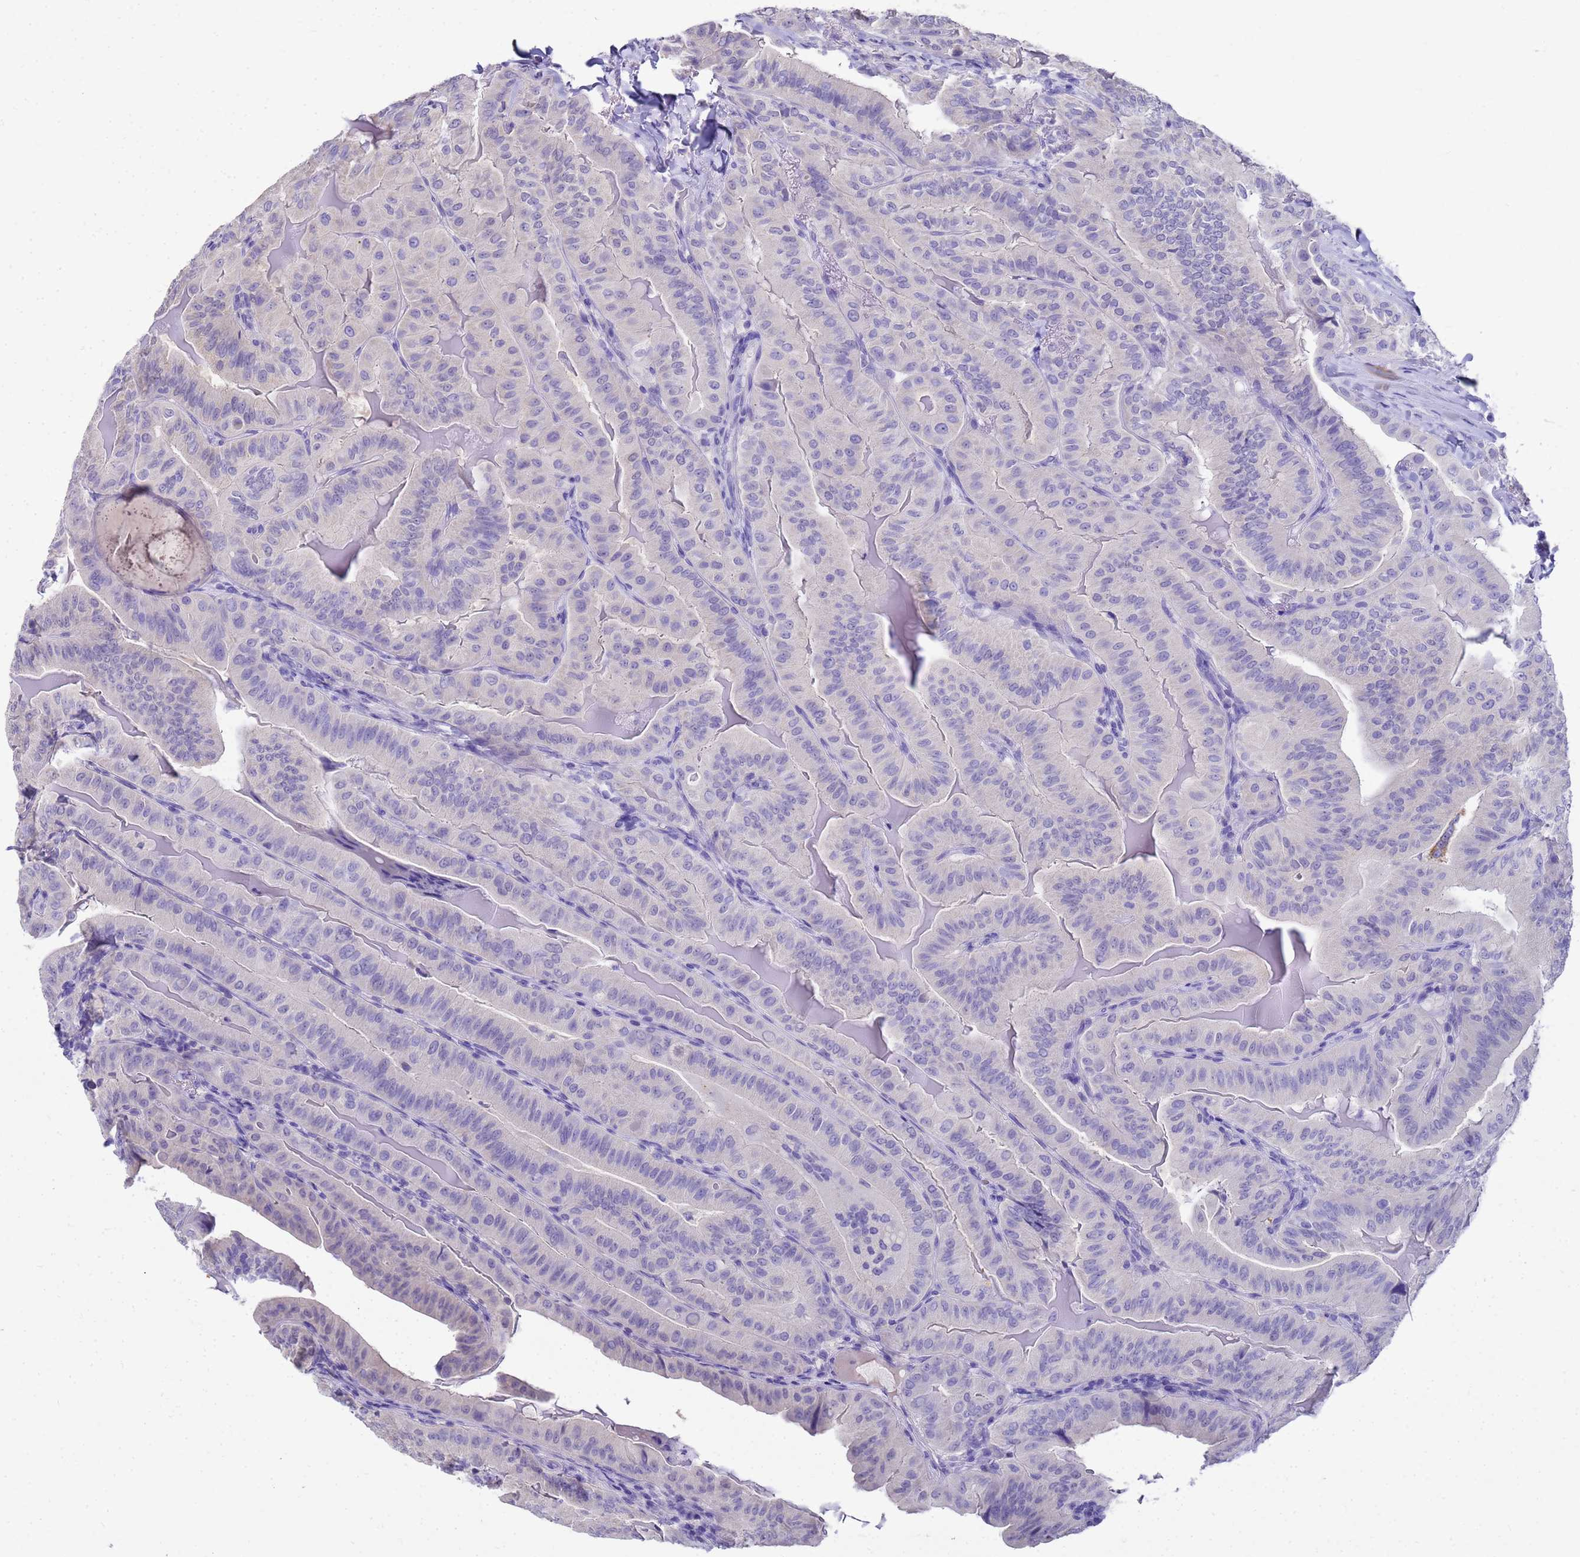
{"staining": {"intensity": "negative", "quantity": "none", "location": "none"}, "tissue": "thyroid cancer", "cell_type": "Tumor cells", "image_type": "cancer", "snomed": [{"axis": "morphology", "description": "Papillary adenocarcinoma, NOS"}, {"axis": "topography", "description": "Thyroid gland"}], "caption": "A photomicrograph of thyroid papillary adenocarcinoma stained for a protein displays no brown staining in tumor cells. (Brightfield microscopy of DAB (3,3'-diaminobenzidine) immunohistochemistry at high magnification).", "gene": "MS4A13", "patient": {"sex": "female", "age": 68}}